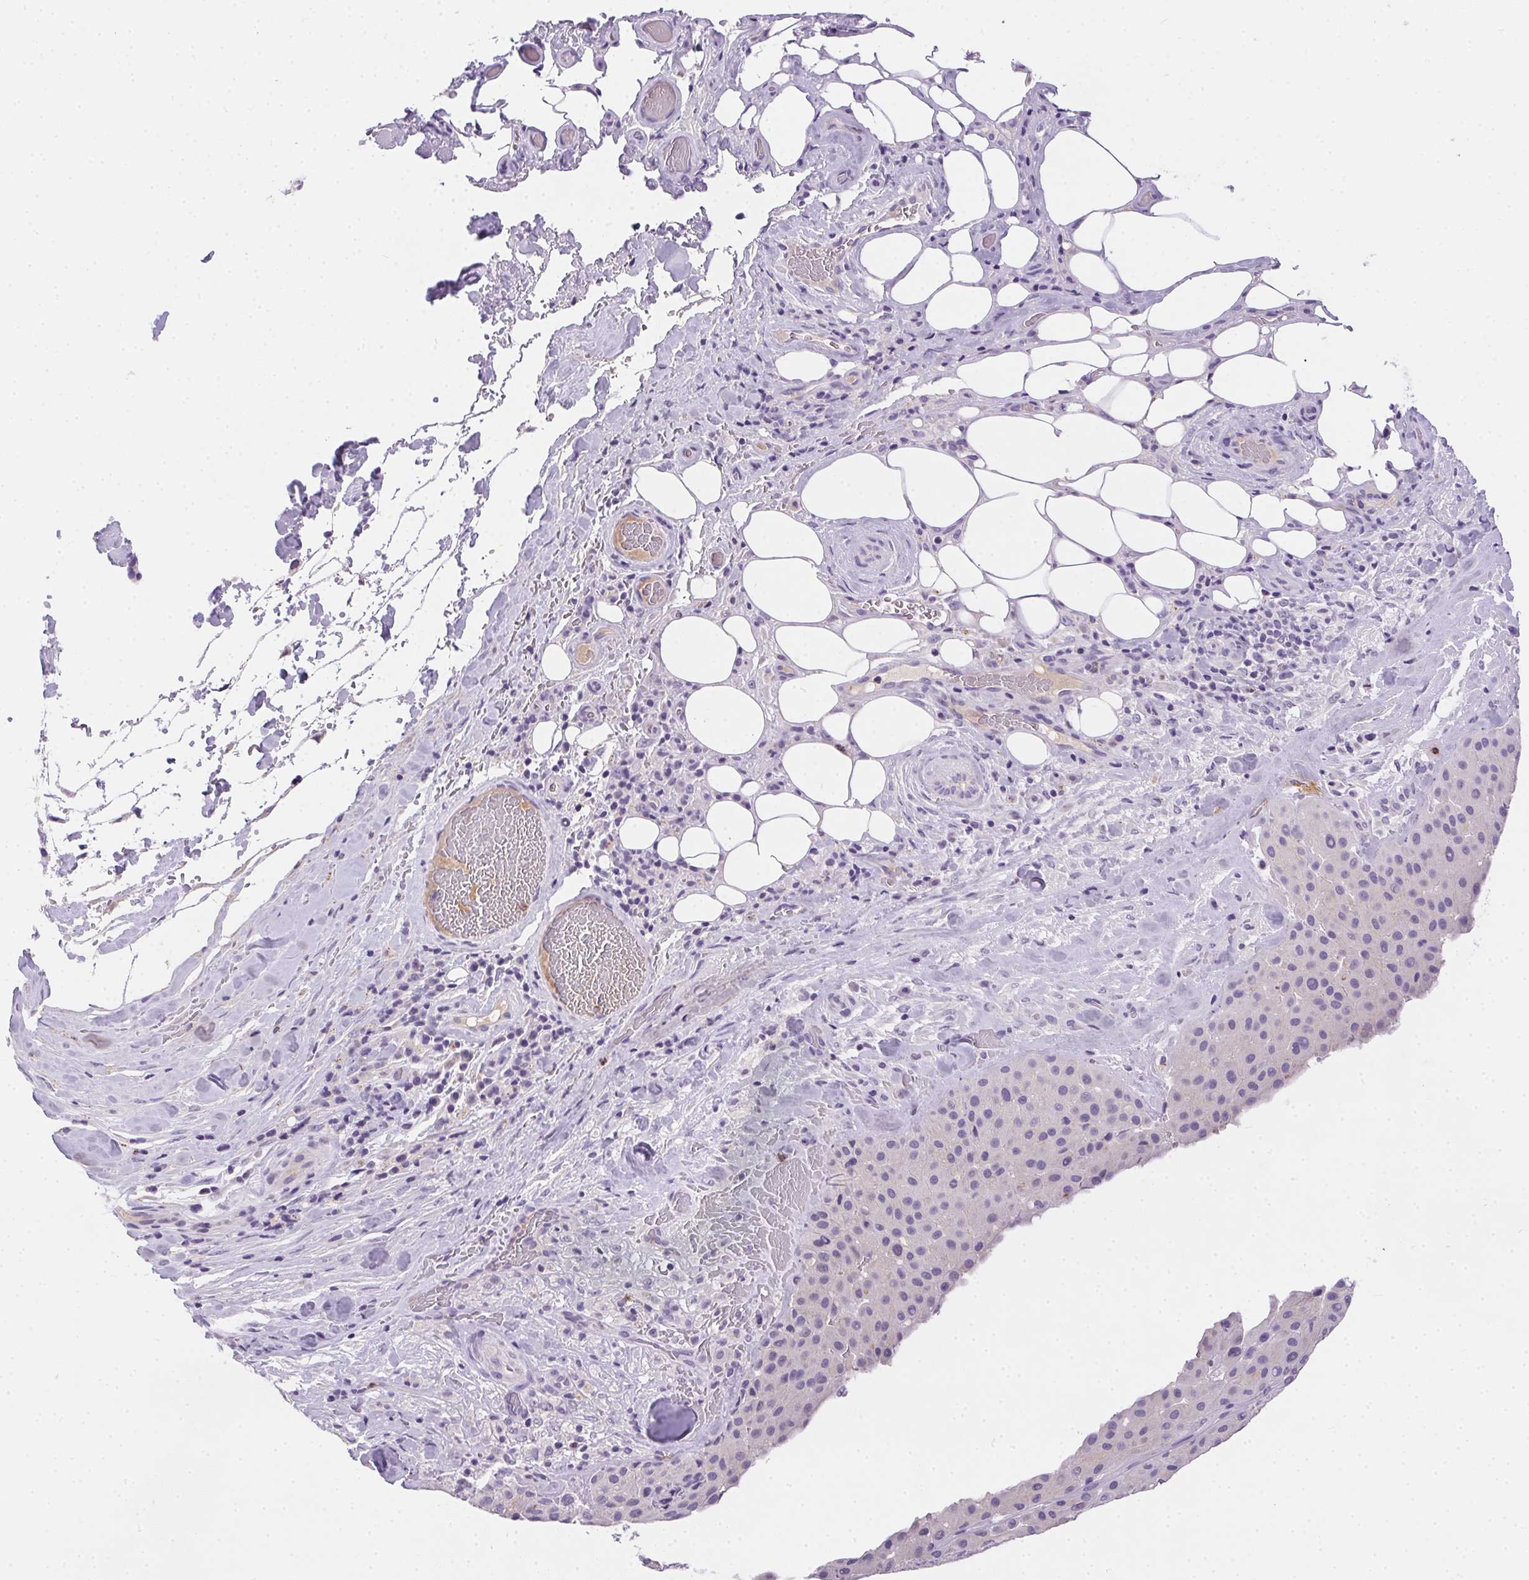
{"staining": {"intensity": "negative", "quantity": "none", "location": "none"}, "tissue": "melanoma", "cell_type": "Tumor cells", "image_type": "cancer", "snomed": [{"axis": "morphology", "description": "Malignant melanoma, Metastatic site"}, {"axis": "topography", "description": "Smooth muscle"}], "caption": "Protein analysis of malignant melanoma (metastatic site) reveals no significant positivity in tumor cells.", "gene": "SSTR4", "patient": {"sex": "male", "age": 41}}